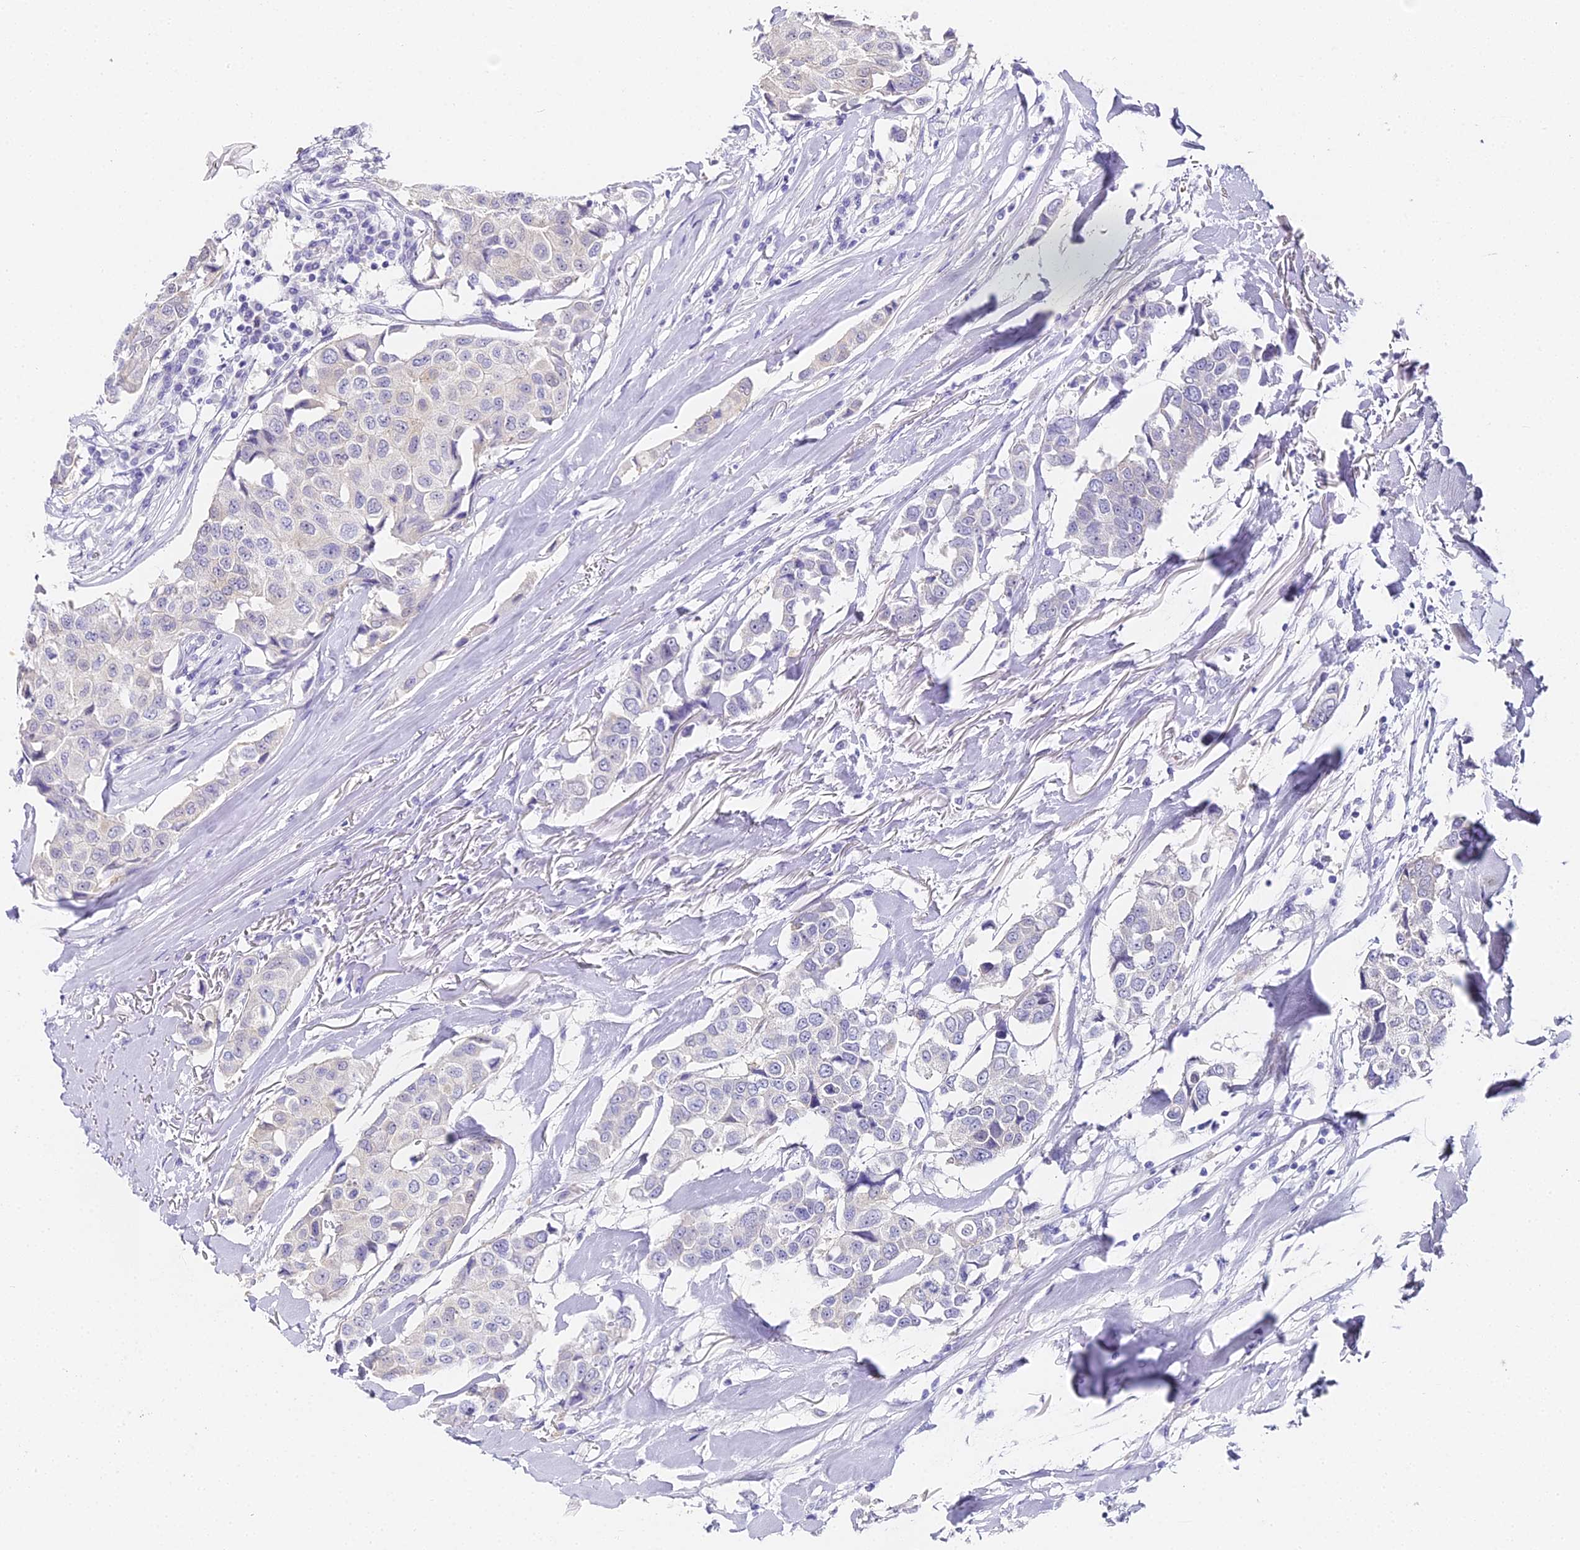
{"staining": {"intensity": "negative", "quantity": "none", "location": "none"}, "tissue": "breast cancer", "cell_type": "Tumor cells", "image_type": "cancer", "snomed": [{"axis": "morphology", "description": "Duct carcinoma"}, {"axis": "topography", "description": "Breast"}], "caption": "The image shows no staining of tumor cells in breast cancer. The staining is performed using DAB brown chromogen with nuclei counter-stained in using hematoxylin.", "gene": "ABHD14A-ACY1", "patient": {"sex": "female", "age": 80}}